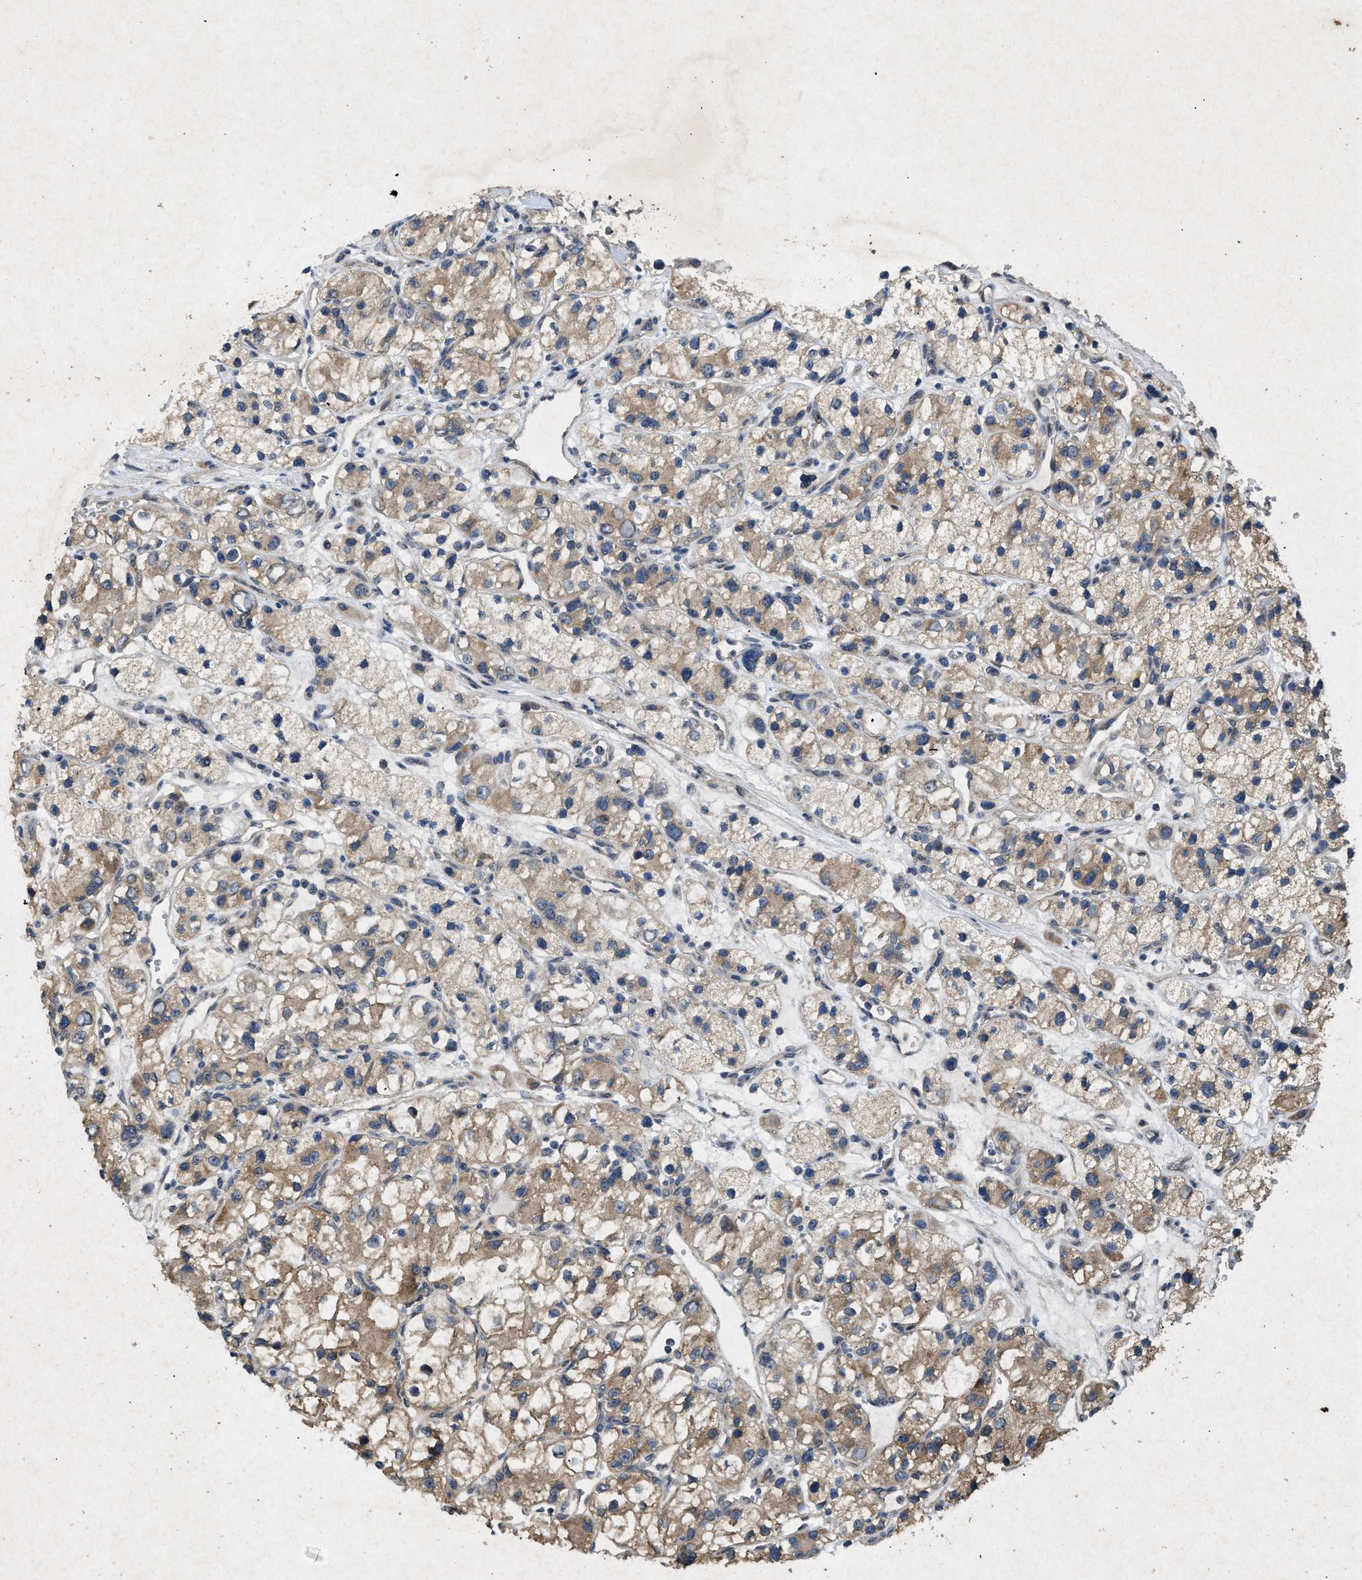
{"staining": {"intensity": "moderate", "quantity": ">75%", "location": "cytoplasmic/membranous"}, "tissue": "renal cancer", "cell_type": "Tumor cells", "image_type": "cancer", "snomed": [{"axis": "morphology", "description": "Adenocarcinoma, NOS"}, {"axis": "topography", "description": "Kidney"}], "caption": "Brown immunohistochemical staining in human renal cancer (adenocarcinoma) reveals moderate cytoplasmic/membranous expression in approximately >75% of tumor cells. Immunohistochemistry stains the protein of interest in brown and the nuclei are stained blue.", "gene": "PRKG2", "patient": {"sex": "female", "age": 57}}